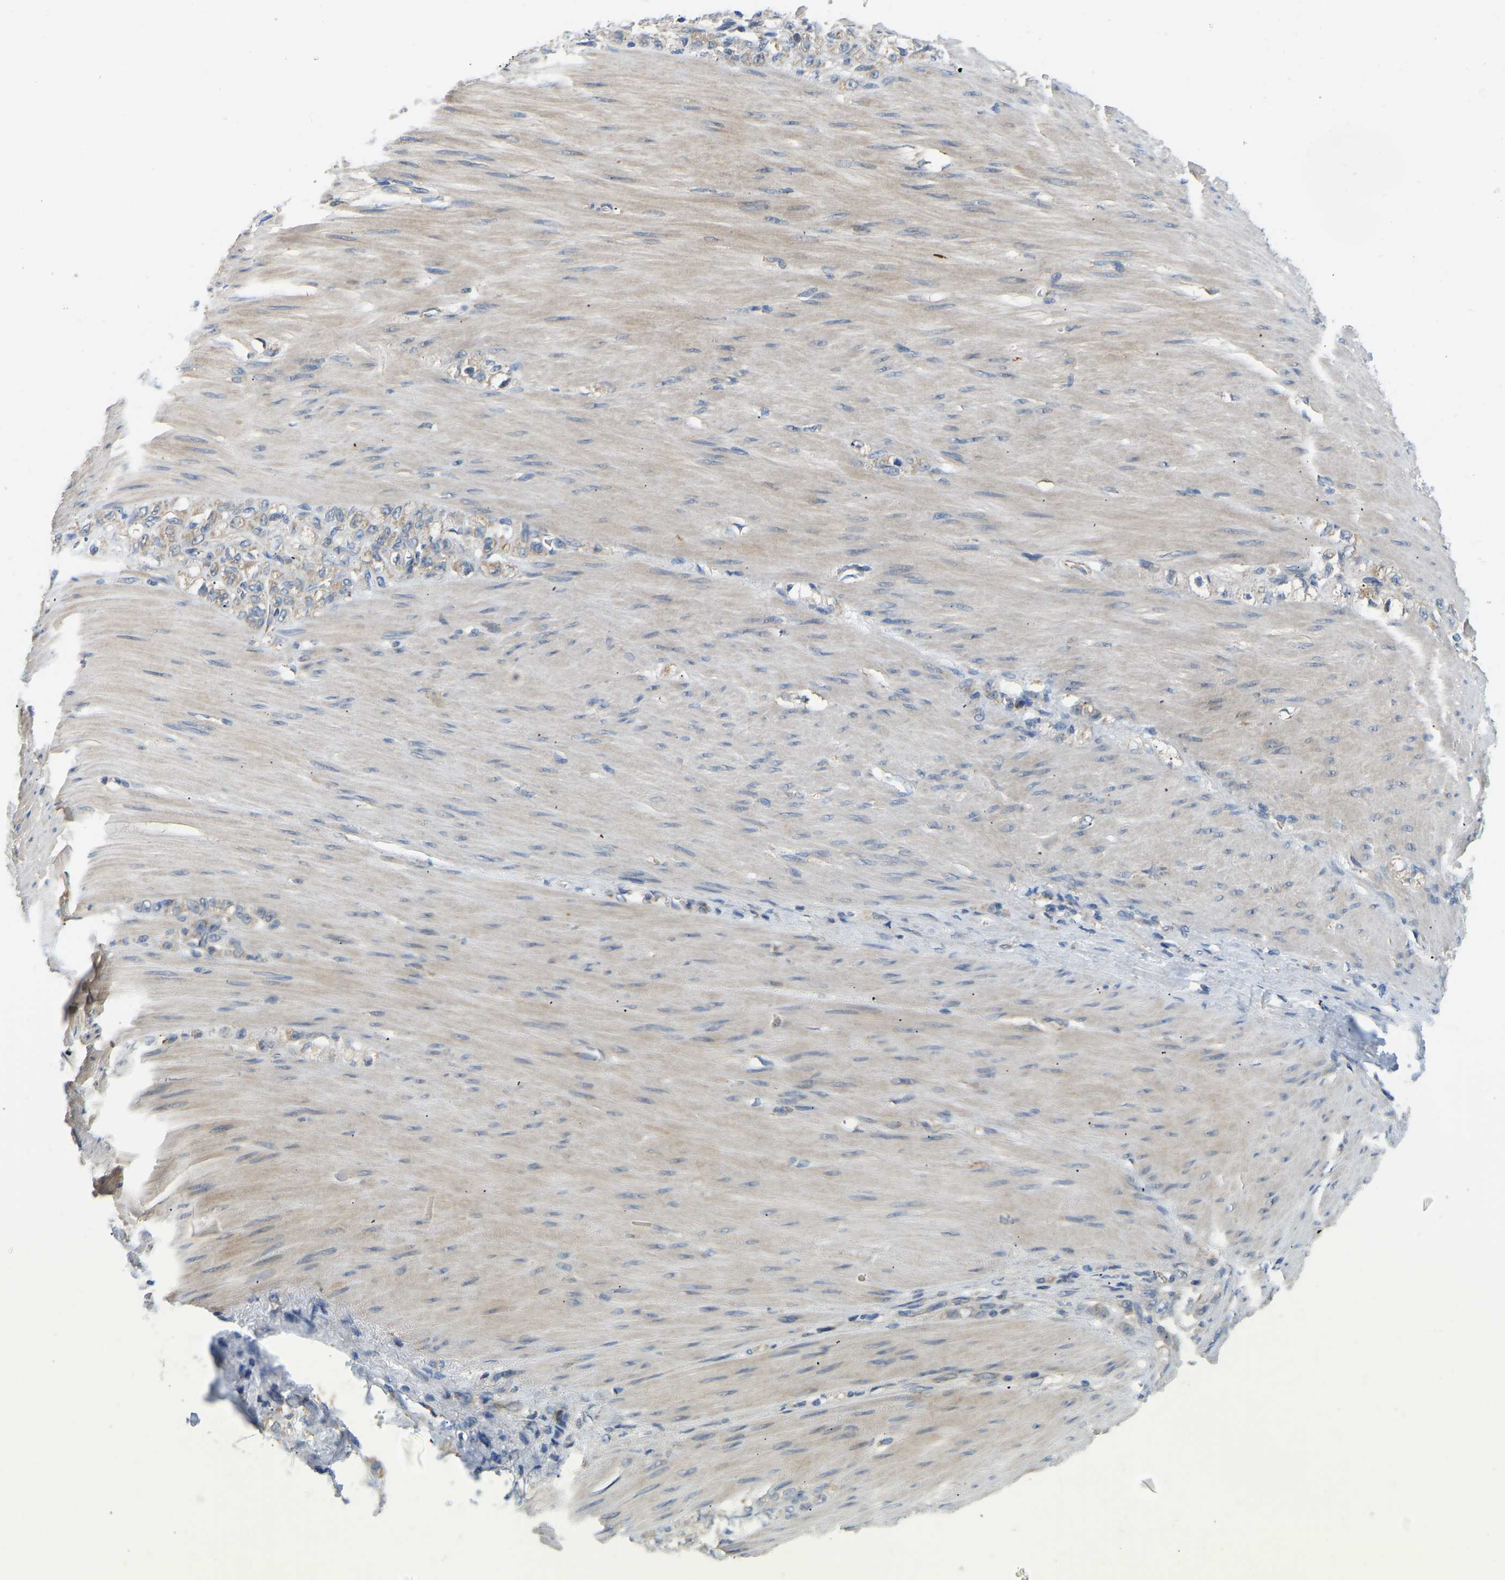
{"staining": {"intensity": "weak", "quantity": "25%-75%", "location": "cytoplasmic/membranous"}, "tissue": "stomach cancer", "cell_type": "Tumor cells", "image_type": "cancer", "snomed": [{"axis": "morphology", "description": "Normal tissue, NOS"}, {"axis": "morphology", "description": "Adenocarcinoma, NOS"}, {"axis": "topography", "description": "Stomach"}], "caption": "Immunohistochemical staining of human stomach cancer shows low levels of weak cytoplasmic/membranous expression in about 25%-75% of tumor cells.", "gene": "RBP1", "patient": {"sex": "male", "age": 82}}